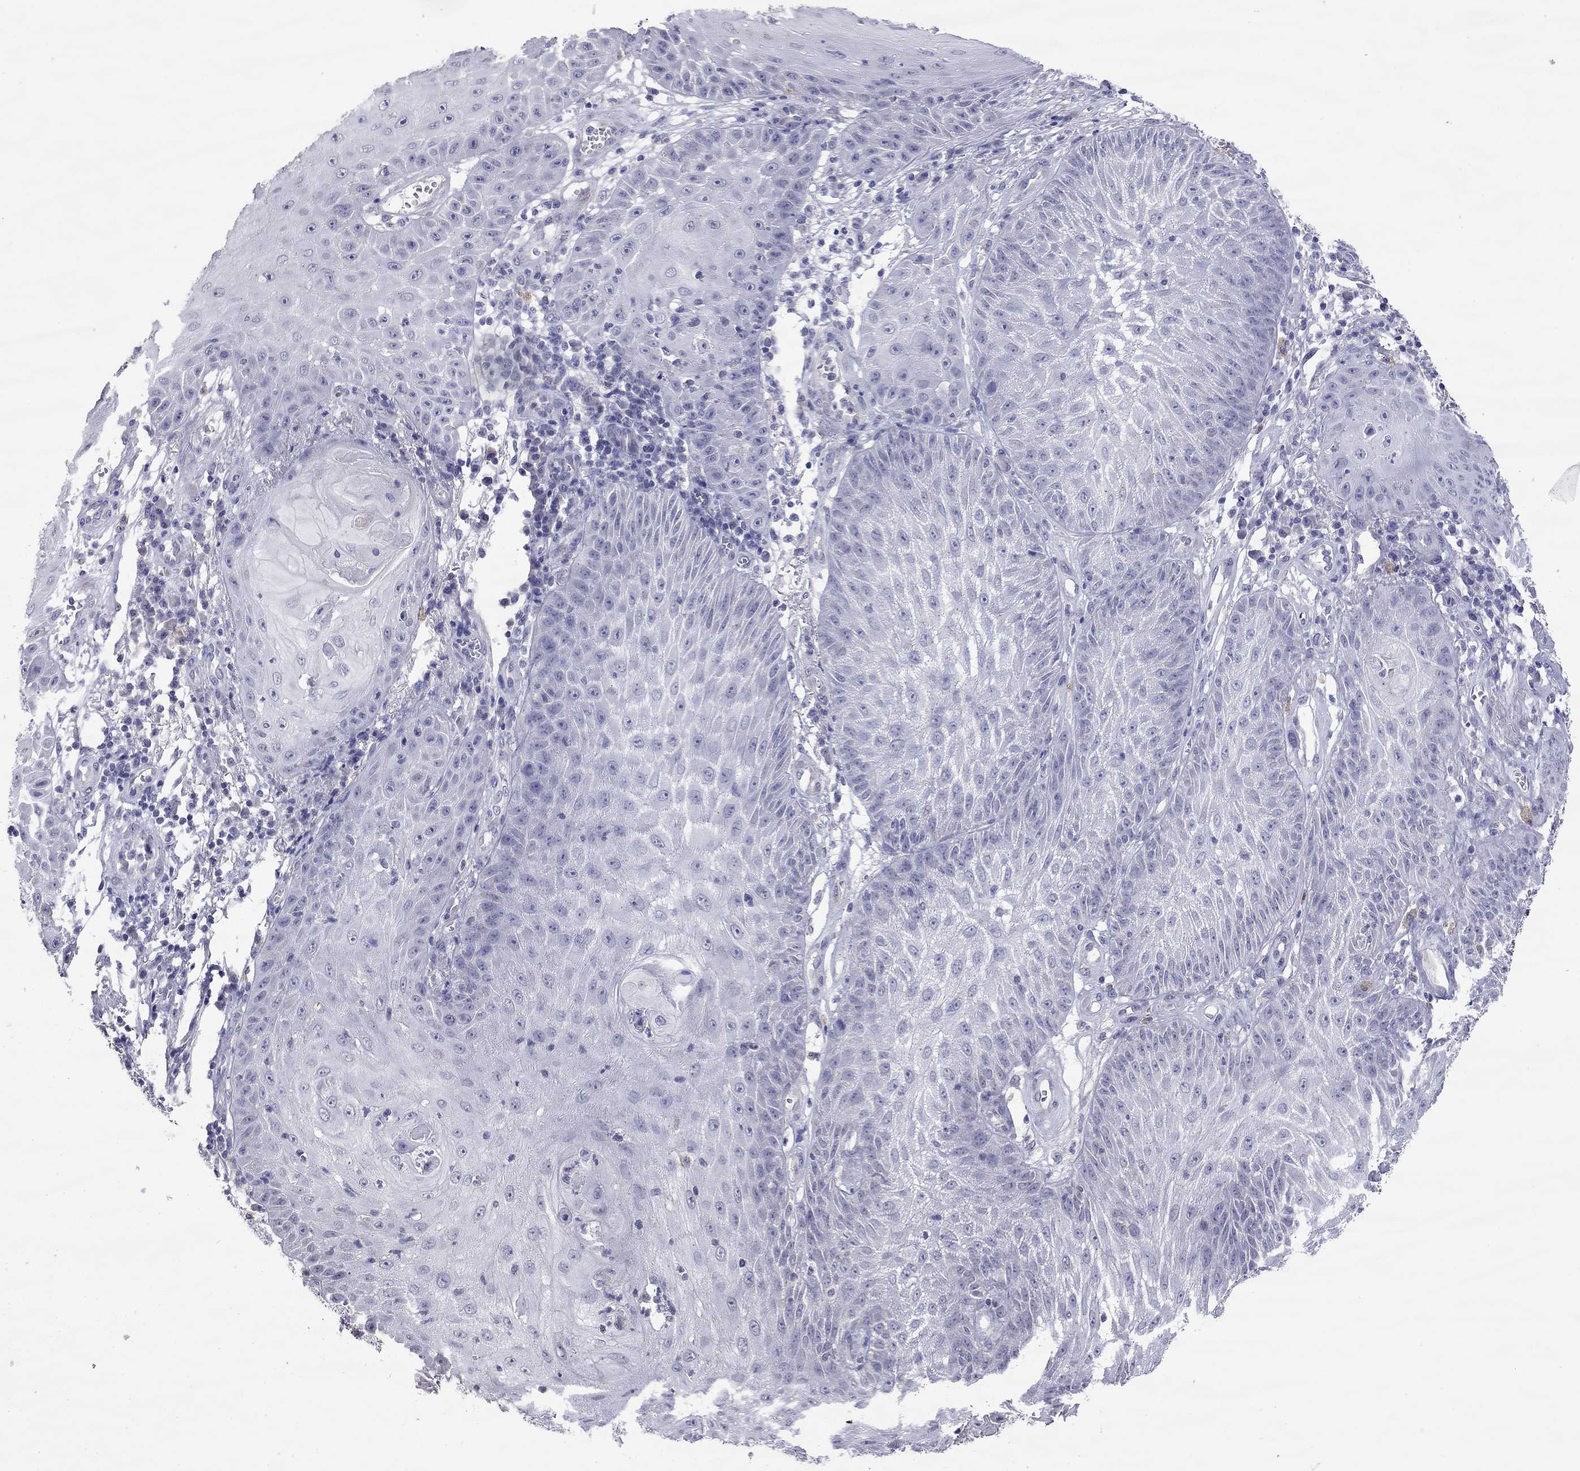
{"staining": {"intensity": "negative", "quantity": "none", "location": "none"}, "tissue": "skin cancer", "cell_type": "Tumor cells", "image_type": "cancer", "snomed": [{"axis": "morphology", "description": "Squamous cell carcinoma, NOS"}, {"axis": "topography", "description": "Skin"}], "caption": "Human skin squamous cell carcinoma stained for a protein using immunohistochemistry (IHC) displays no expression in tumor cells.", "gene": "WNK3", "patient": {"sex": "male", "age": 70}}